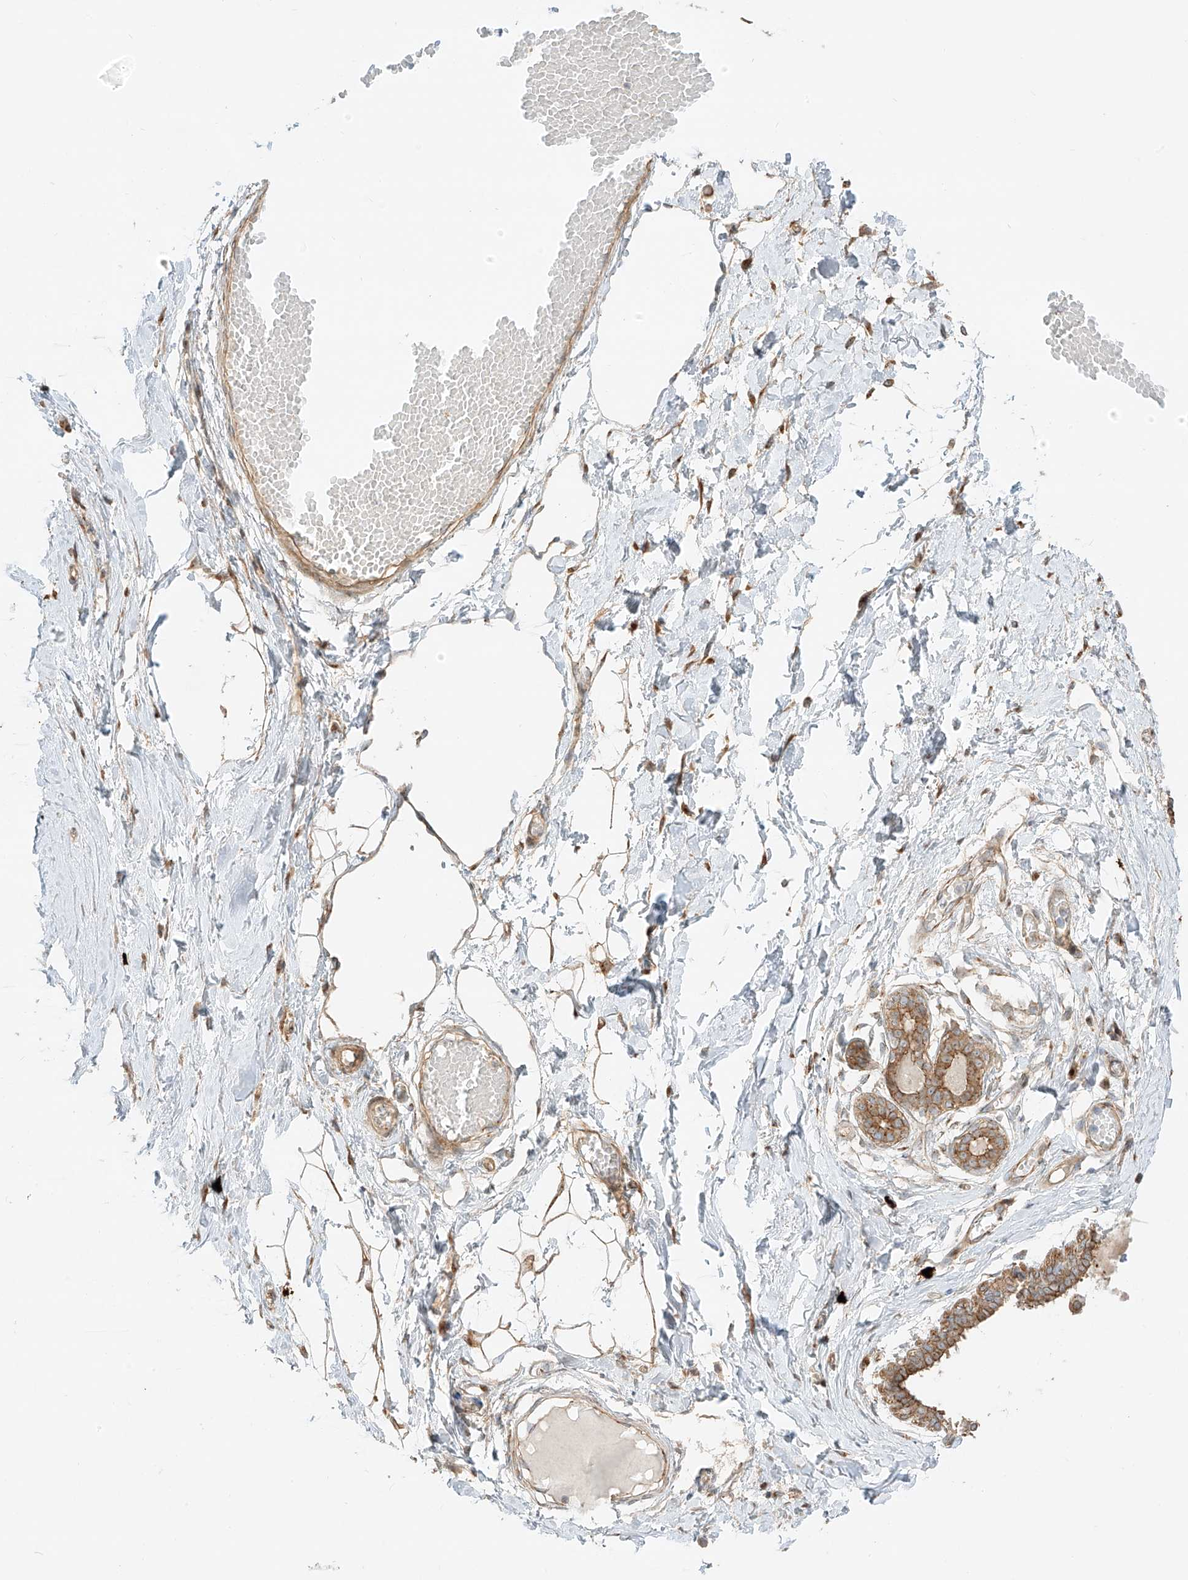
{"staining": {"intensity": "moderate", "quantity": ">75%", "location": "cytoplasmic/membranous"}, "tissue": "breast", "cell_type": "Adipocytes", "image_type": "normal", "snomed": [{"axis": "morphology", "description": "Normal tissue, NOS"}, {"axis": "topography", "description": "Breast"}], "caption": "A photomicrograph of human breast stained for a protein exhibits moderate cytoplasmic/membranous brown staining in adipocytes.", "gene": "ZNF287", "patient": {"sex": "female", "age": 27}}